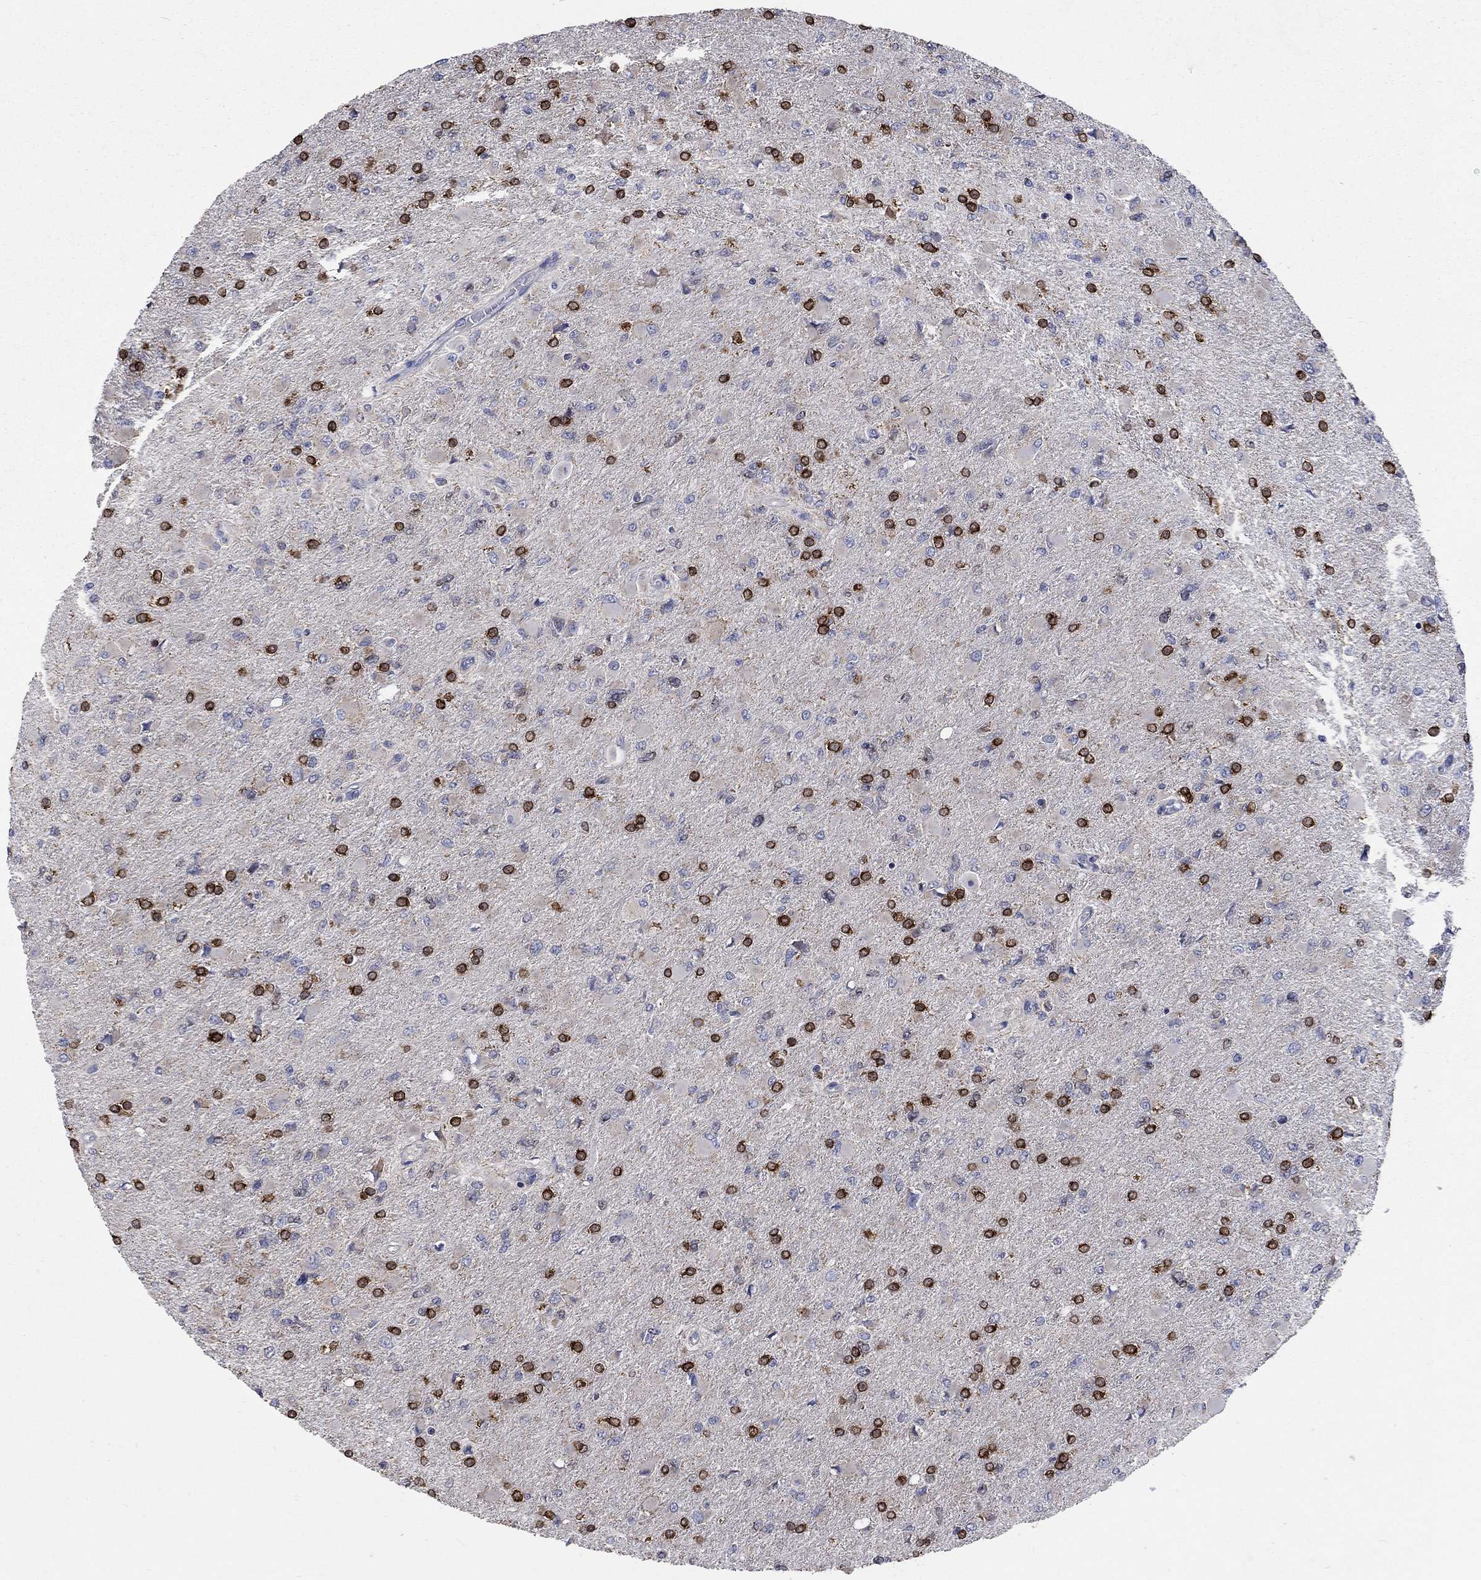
{"staining": {"intensity": "strong", "quantity": "25%-75%", "location": "cytoplasmic/membranous"}, "tissue": "glioma", "cell_type": "Tumor cells", "image_type": "cancer", "snomed": [{"axis": "morphology", "description": "Glioma, malignant, High grade"}, {"axis": "topography", "description": "Cerebral cortex"}], "caption": "Protein expression analysis of glioma displays strong cytoplasmic/membranous expression in approximately 25%-75% of tumor cells. (brown staining indicates protein expression, while blue staining denotes nuclei).", "gene": "UGT8", "patient": {"sex": "female", "age": 36}}